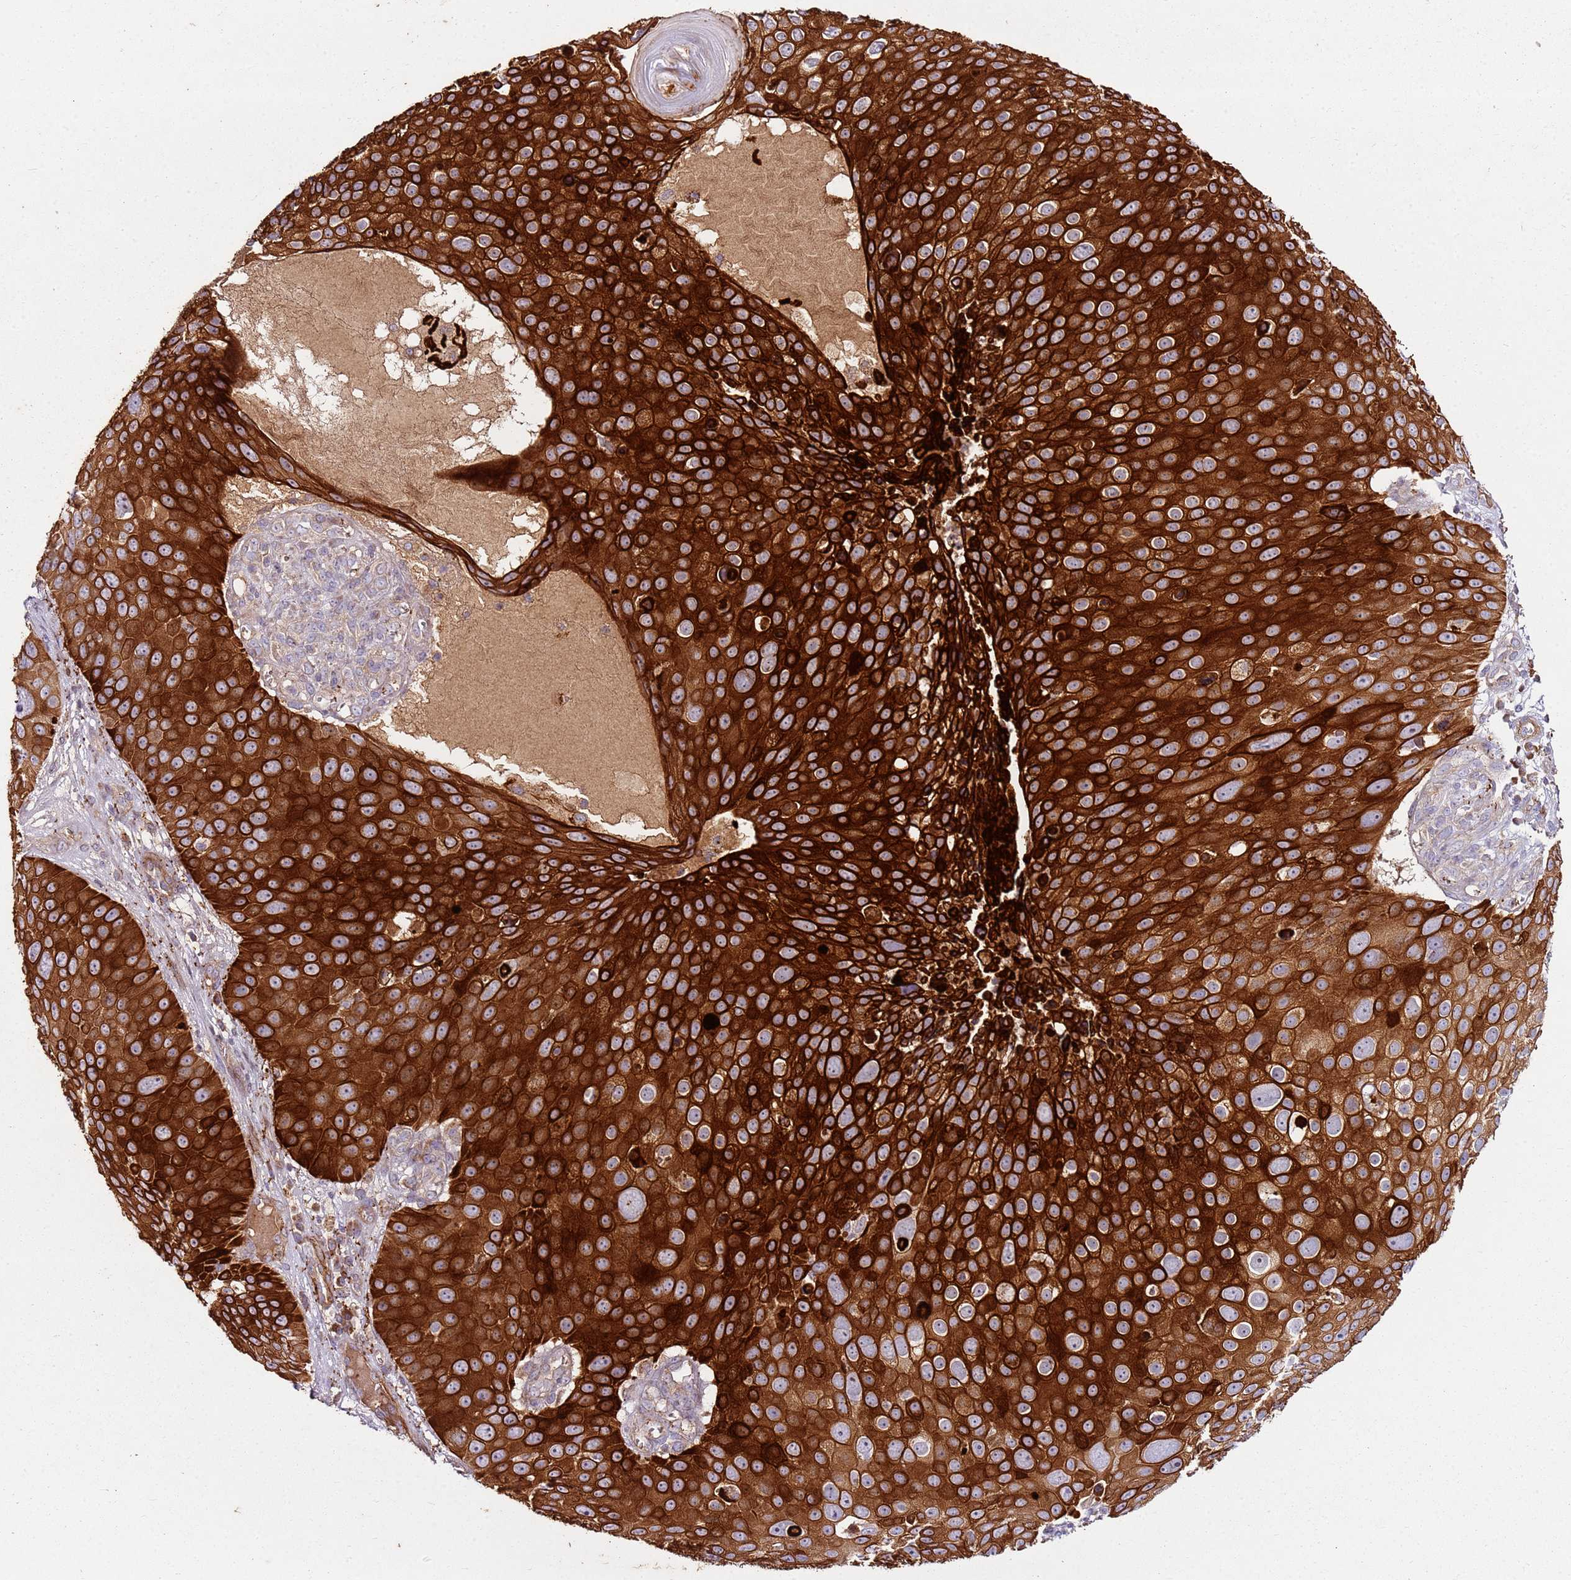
{"staining": {"intensity": "strong", "quantity": ">75%", "location": "cytoplasmic/membranous"}, "tissue": "skin cancer", "cell_type": "Tumor cells", "image_type": "cancer", "snomed": [{"axis": "morphology", "description": "Squamous cell carcinoma, NOS"}, {"axis": "topography", "description": "Skin"}], "caption": "Strong cytoplasmic/membranous staining for a protein is identified in approximately >75% of tumor cells of skin cancer (squamous cell carcinoma) using immunohistochemistry (IHC).", "gene": "KRTAP21-3", "patient": {"sex": "male", "age": 71}}